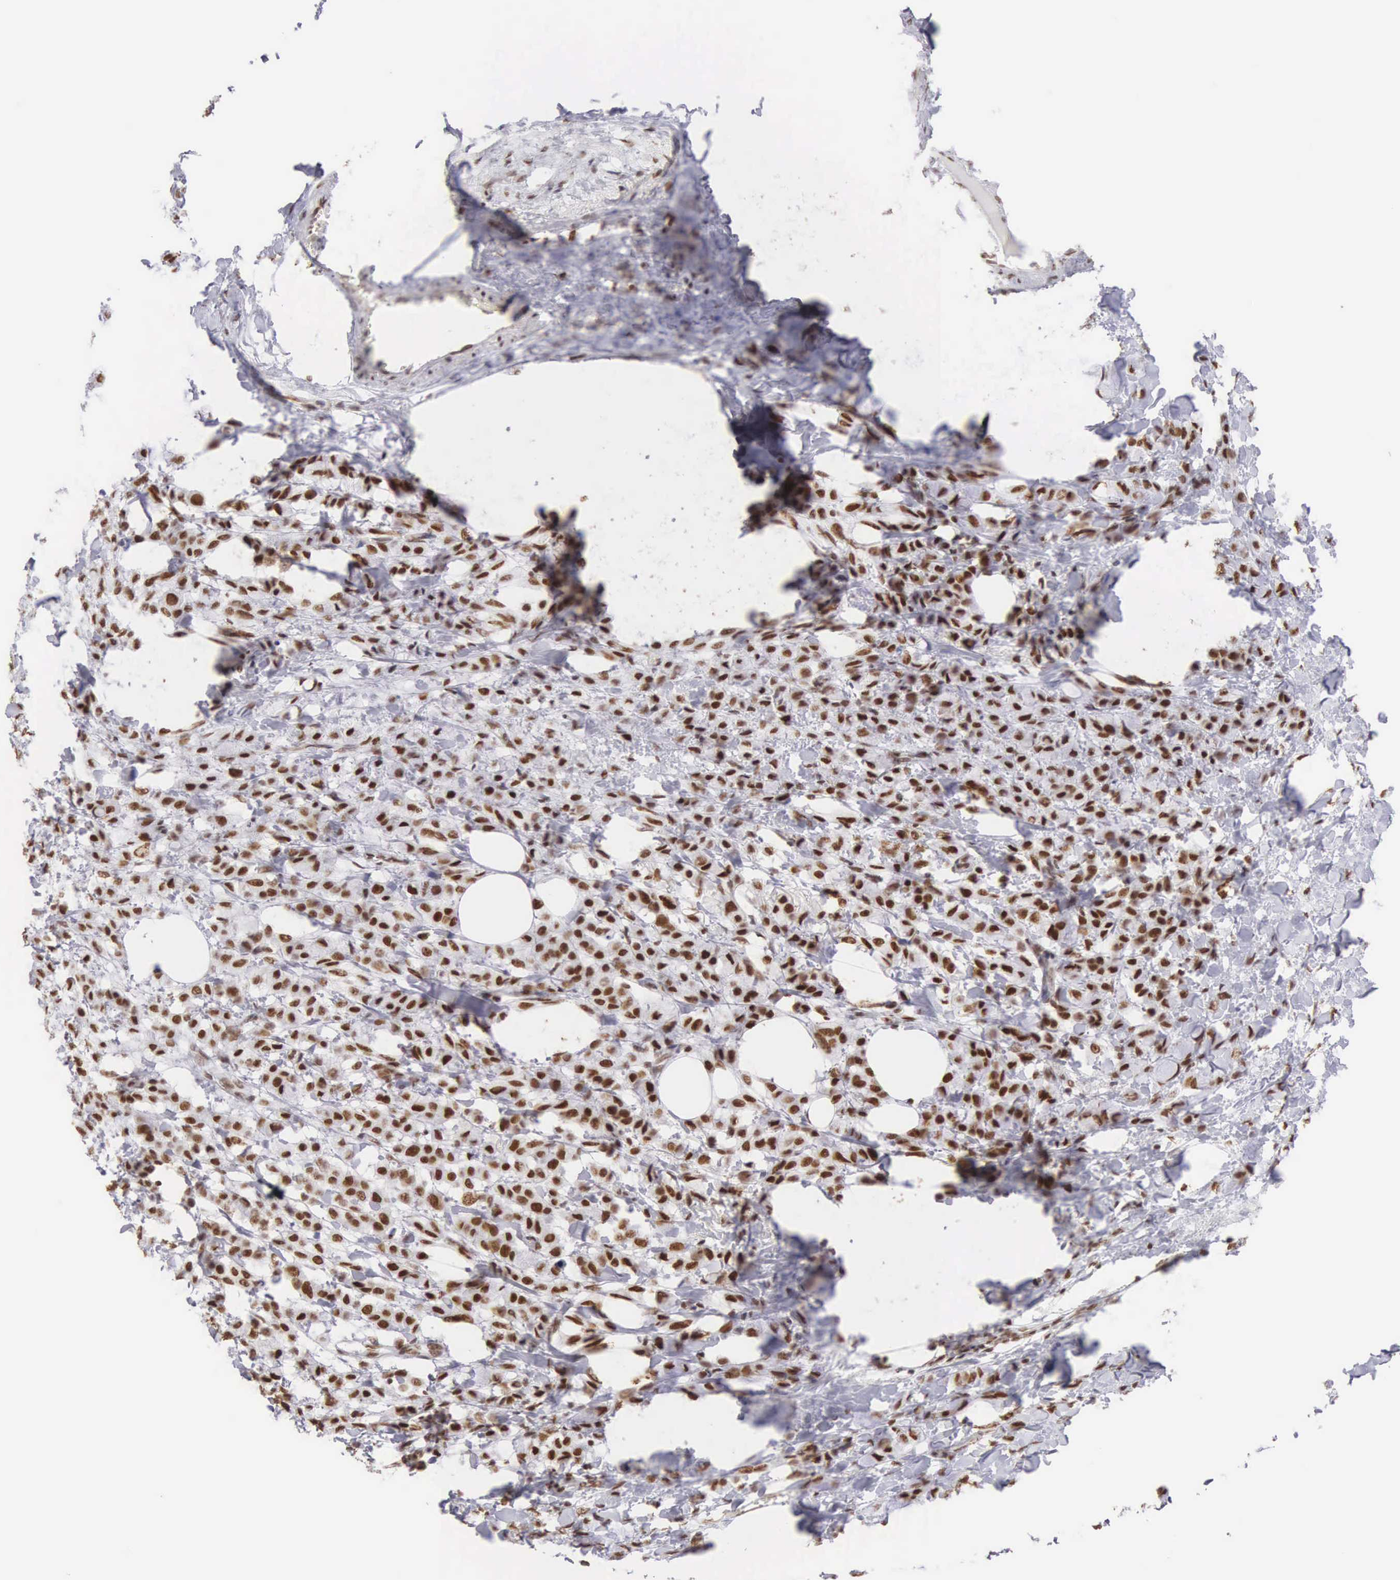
{"staining": {"intensity": "moderate", "quantity": ">75%", "location": "nuclear"}, "tissue": "breast cancer", "cell_type": "Tumor cells", "image_type": "cancer", "snomed": [{"axis": "morphology", "description": "Lobular carcinoma"}, {"axis": "topography", "description": "Breast"}], "caption": "Moderate nuclear staining for a protein is identified in about >75% of tumor cells of breast lobular carcinoma using immunohistochemistry.", "gene": "CSTF2", "patient": {"sex": "female", "age": 85}}